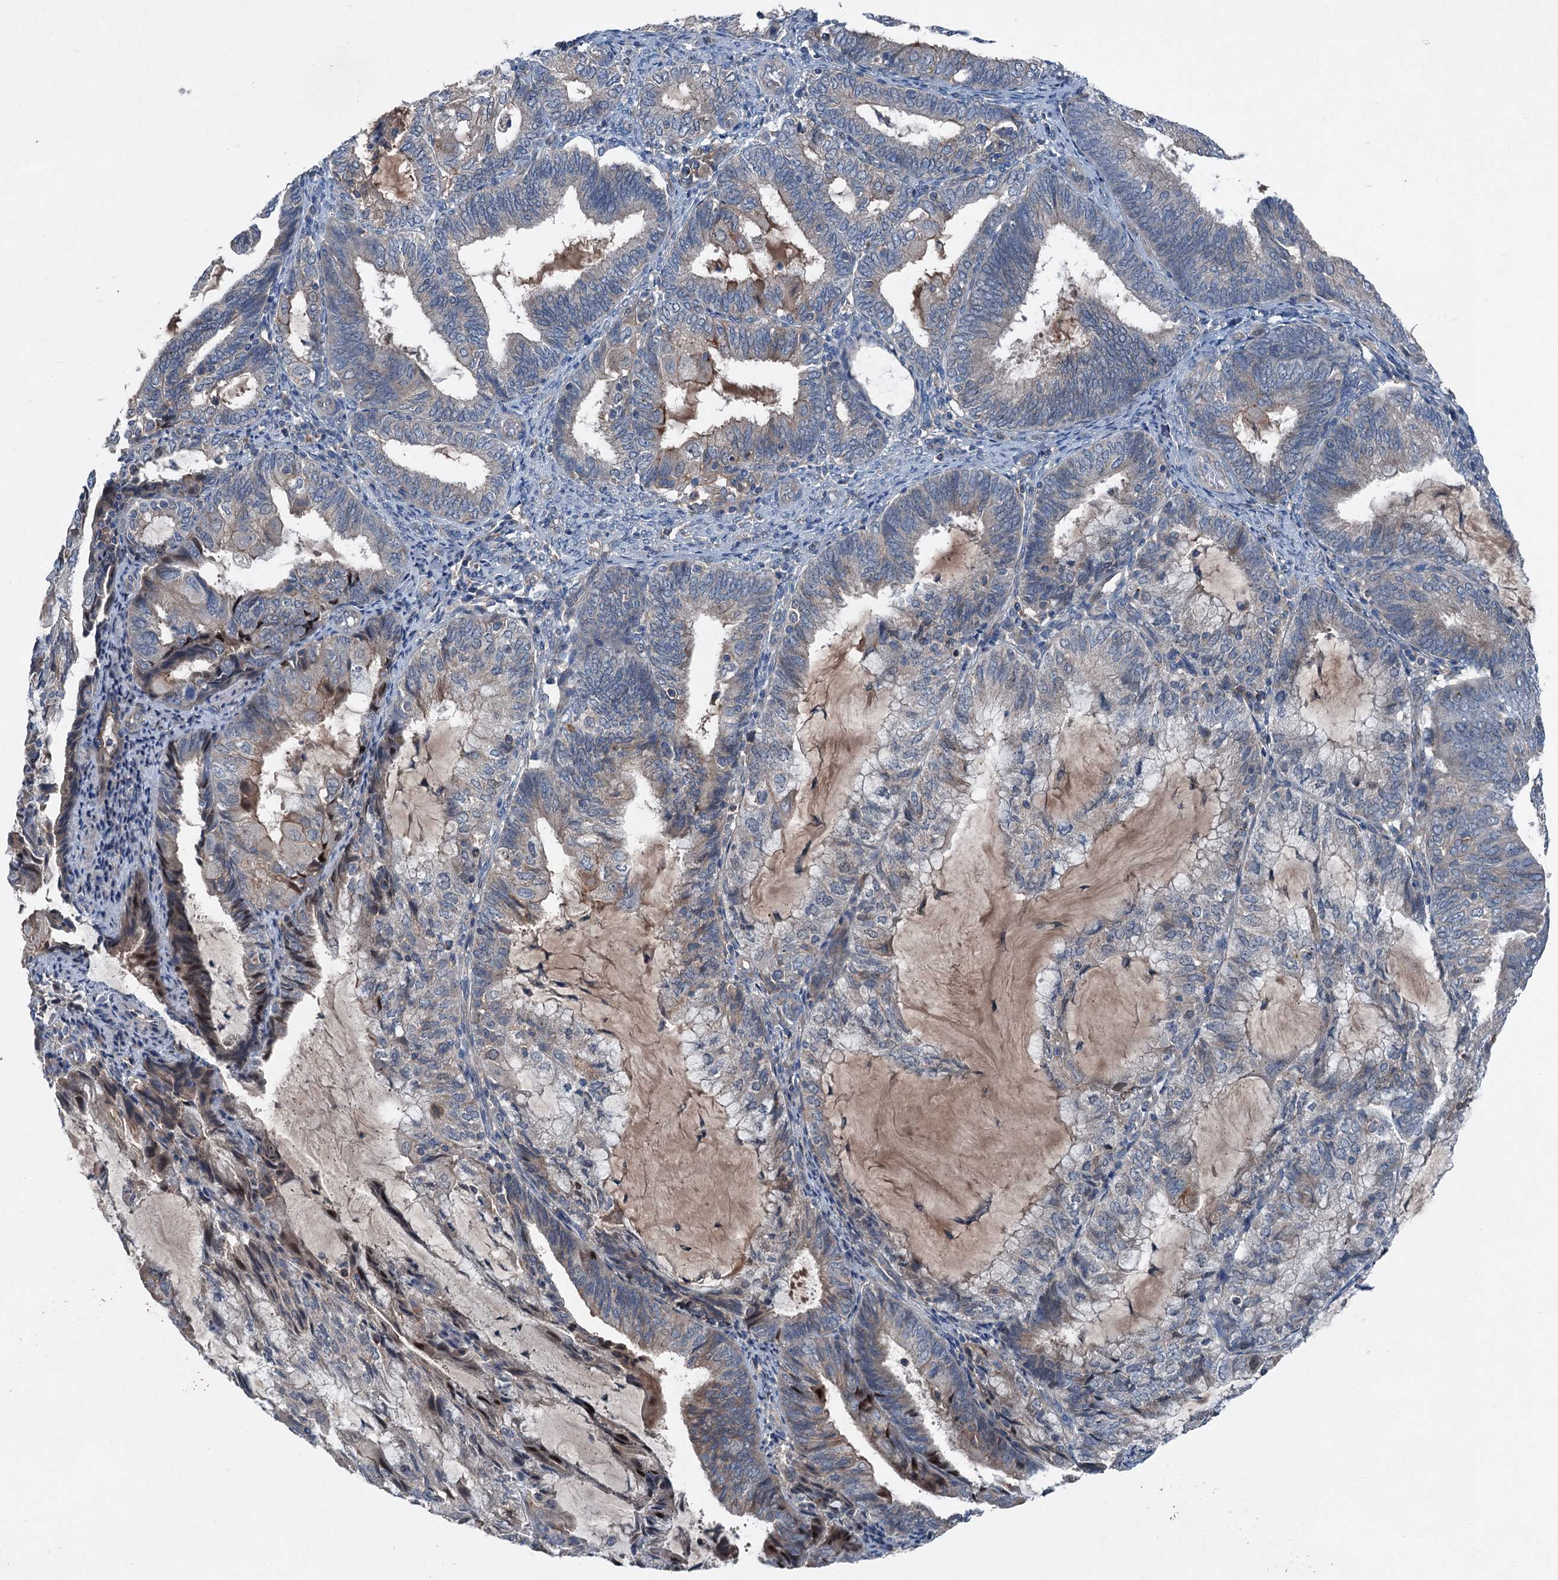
{"staining": {"intensity": "weak", "quantity": "25%-75%", "location": "cytoplasmic/membranous"}, "tissue": "endometrial cancer", "cell_type": "Tumor cells", "image_type": "cancer", "snomed": [{"axis": "morphology", "description": "Adenocarcinoma, NOS"}, {"axis": "topography", "description": "Endometrium"}], "caption": "Endometrial adenocarcinoma tissue exhibits weak cytoplasmic/membranous positivity in approximately 25%-75% of tumor cells", "gene": "SLC2A10", "patient": {"sex": "female", "age": 81}}